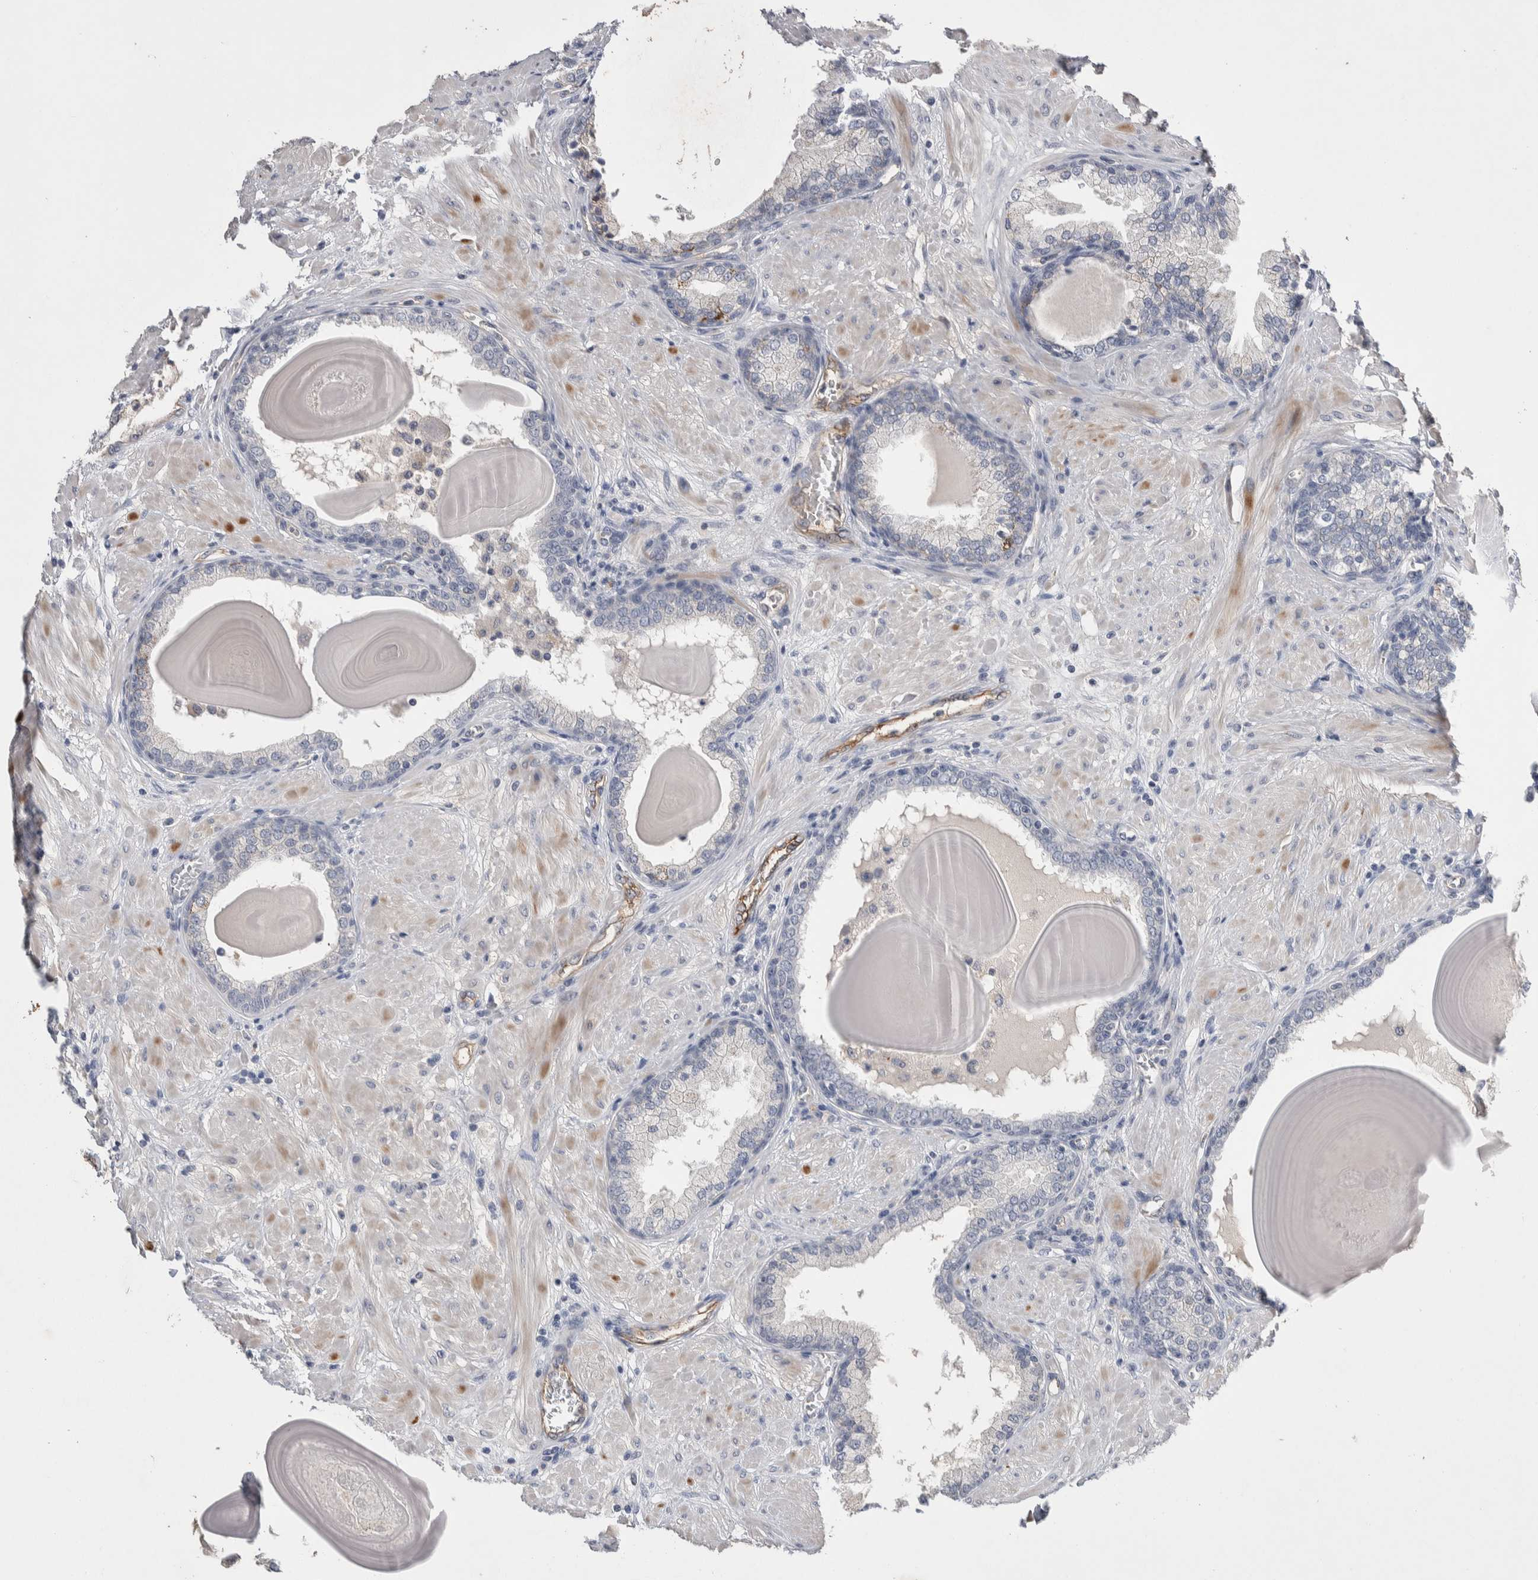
{"staining": {"intensity": "negative", "quantity": "none", "location": "none"}, "tissue": "prostate", "cell_type": "Glandular cells", "image_type": "normal", "snomed": [{"axis": "morphology", "description": "Normal tissue, NOS"}, {"axis": "topography", "description": "Prostate"}], "caption": "A micrograph of prostate stained for a protein displays no brown staining in glandular cells.", "gene": "CEP131", "patient": {"sex": "male", "age": 51}}